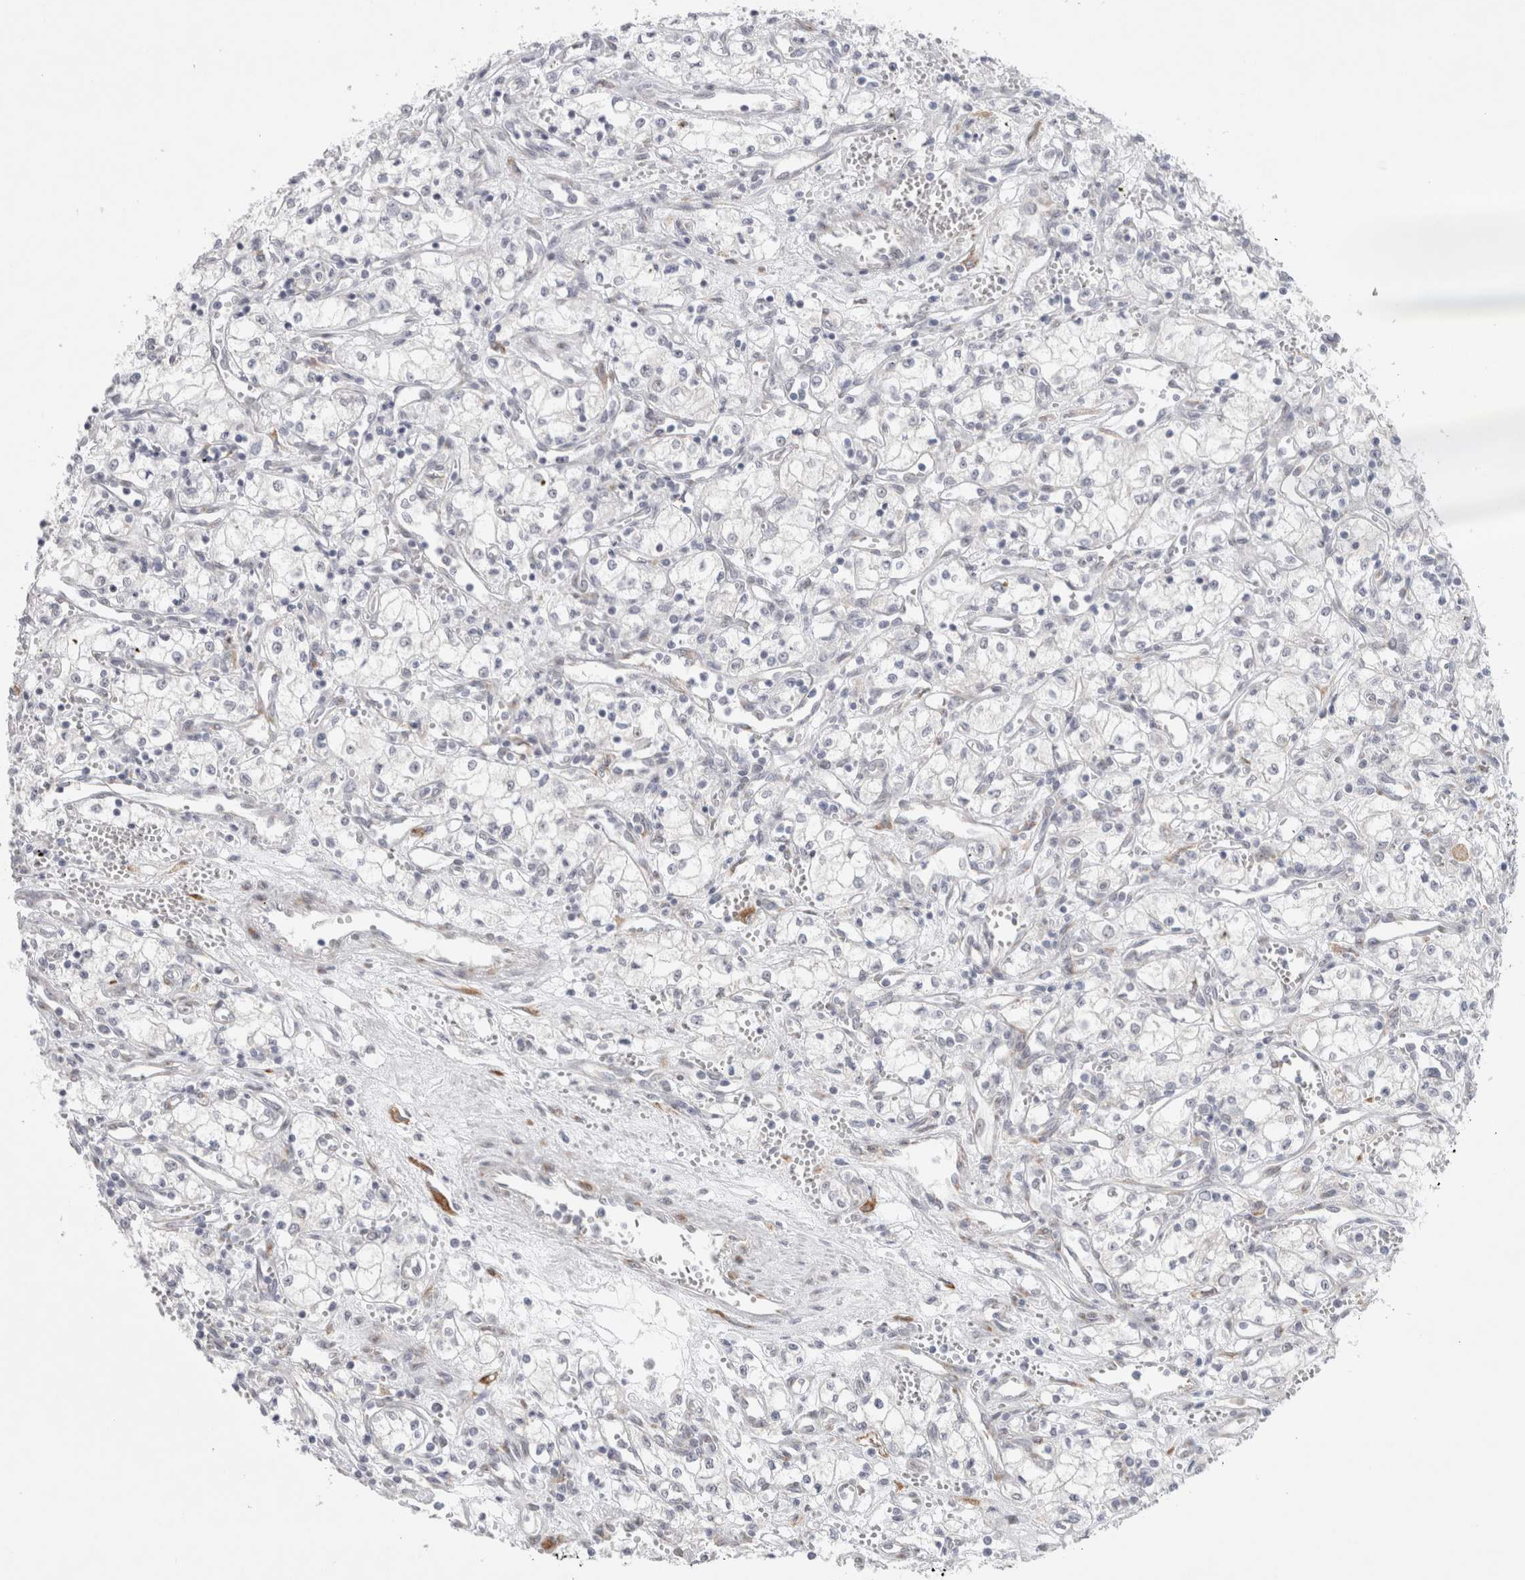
{"staining": {"intensity": "negative", "quantity": "none", "location": "none"}, "tissue": "renal cancer", "cell_type": "Tumor cells", "image_type": "cancer", "snomed": [{"axis": "morphology", "description": "Adenocarcinoma, NOS"}, {"axis": "topography", "description": "Kidney"}], "caption": "High magnification brightfield microscopy of renal cancer (adenocarcinoma) stained with DAB (brown) and counterstained with hematoxylin (blue): tumor cells show no significant expression.", "gene": "TRMT1L", "patient": {"sex": "male", "age": 59}}